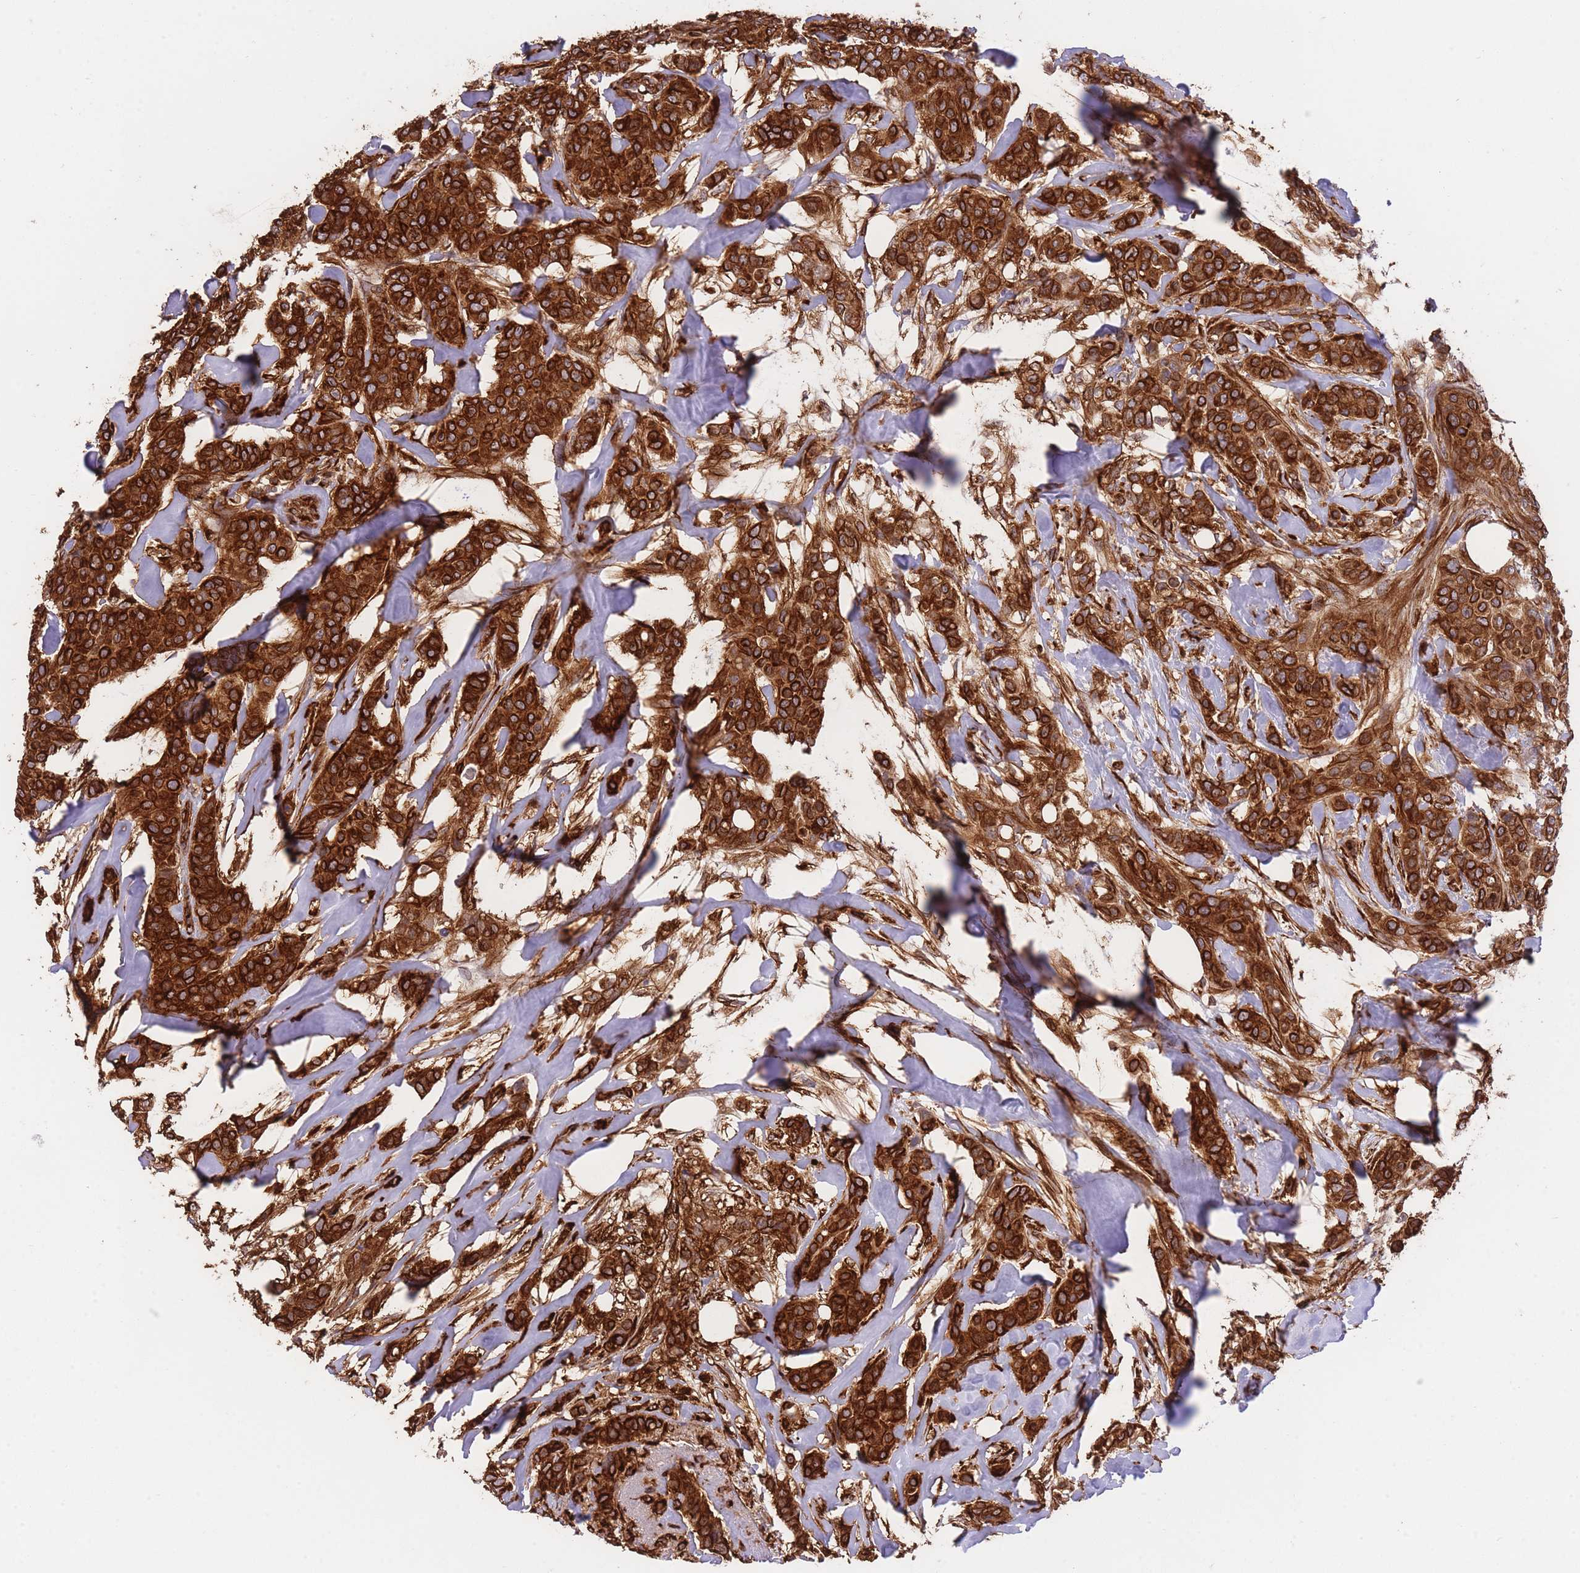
{"staining": {"intensity": "strong", "quantity": ">75%", "location": "cytoplasmic/membranous"}, "tissue": "breast cancer", "cell_type": "Tumor cells", "image_type": "cancer", "snomed": [{"axis": "morphology", "description": "Lobular carcinoma"}, {"axis": "topography", "description": "Breast"}], "caption": "Breast cancer was stained to show a protein in brown. There is high levels of strong cytoplasmic/membranous expression in about >75% of tumor cells.", "gene": "EXOSC8", "patient": {"sex": "female", "age": 51}}